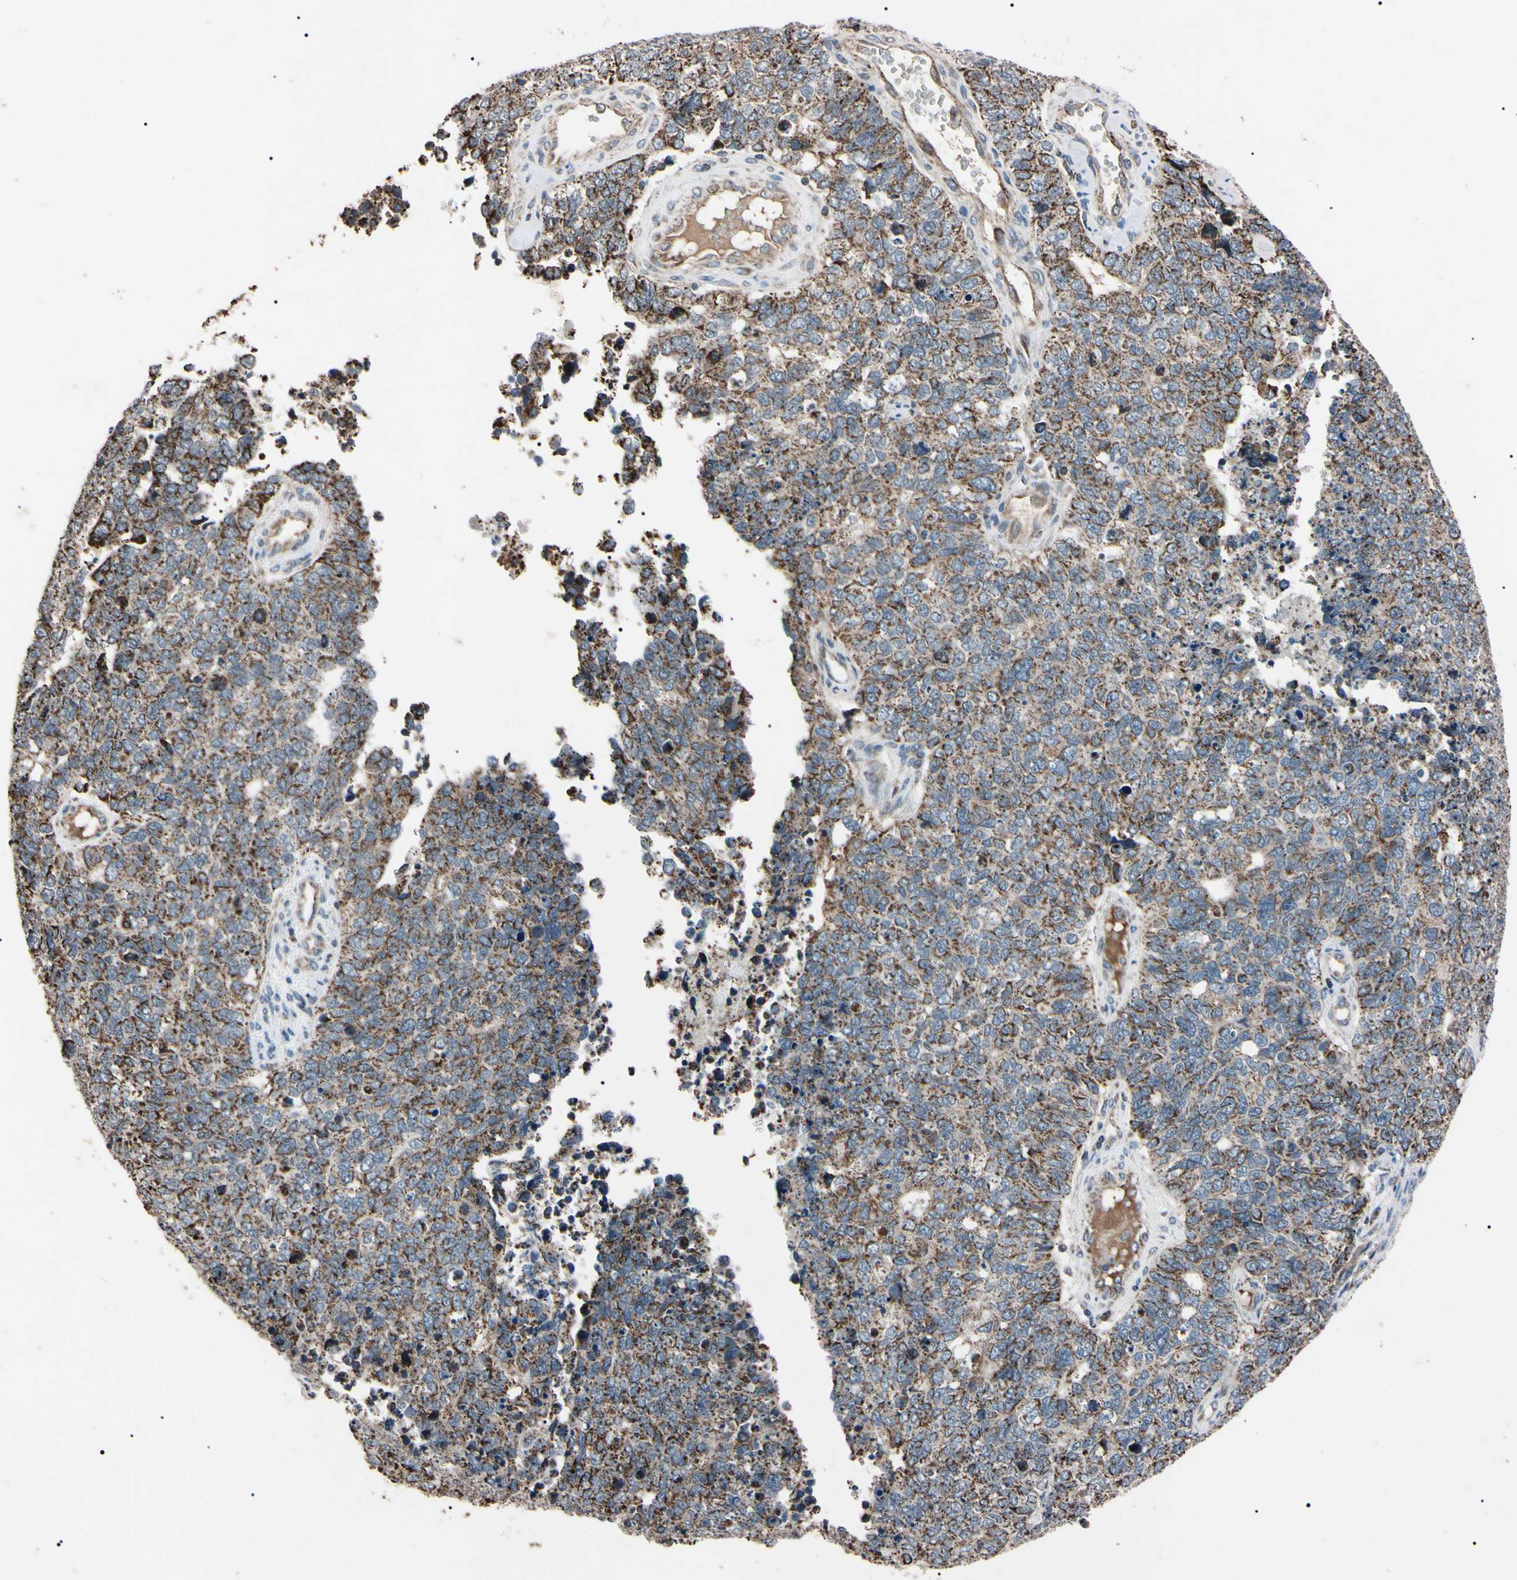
{"staining": {"intensity": "moderate", "quantity": "25%-75%", "location": "cytoplasmic/membranous"}, "tissue": "cervical cancer", "cell_type": "Tumor cells", "image_type": "cancer", "snomed": [{"axis": "morphology", "description": "Squamous cell carcinoma, NOS"}, {"axis": "topography", "description": "Cervix"}], "caption": "IHC photomicrograph of neoplastic tissue: squamous cell carcinoma (cervical) stained using immunohistochemistry (IHC) exhibits medium levels of moderate protein expression localized specifically in the cytoplasmic/membranous of tumor cells, appearing as a cytoplasmic/membranous brown color.", "gene": "TNFRSF1A", "patient": {"sex": "female", "age": 63}}